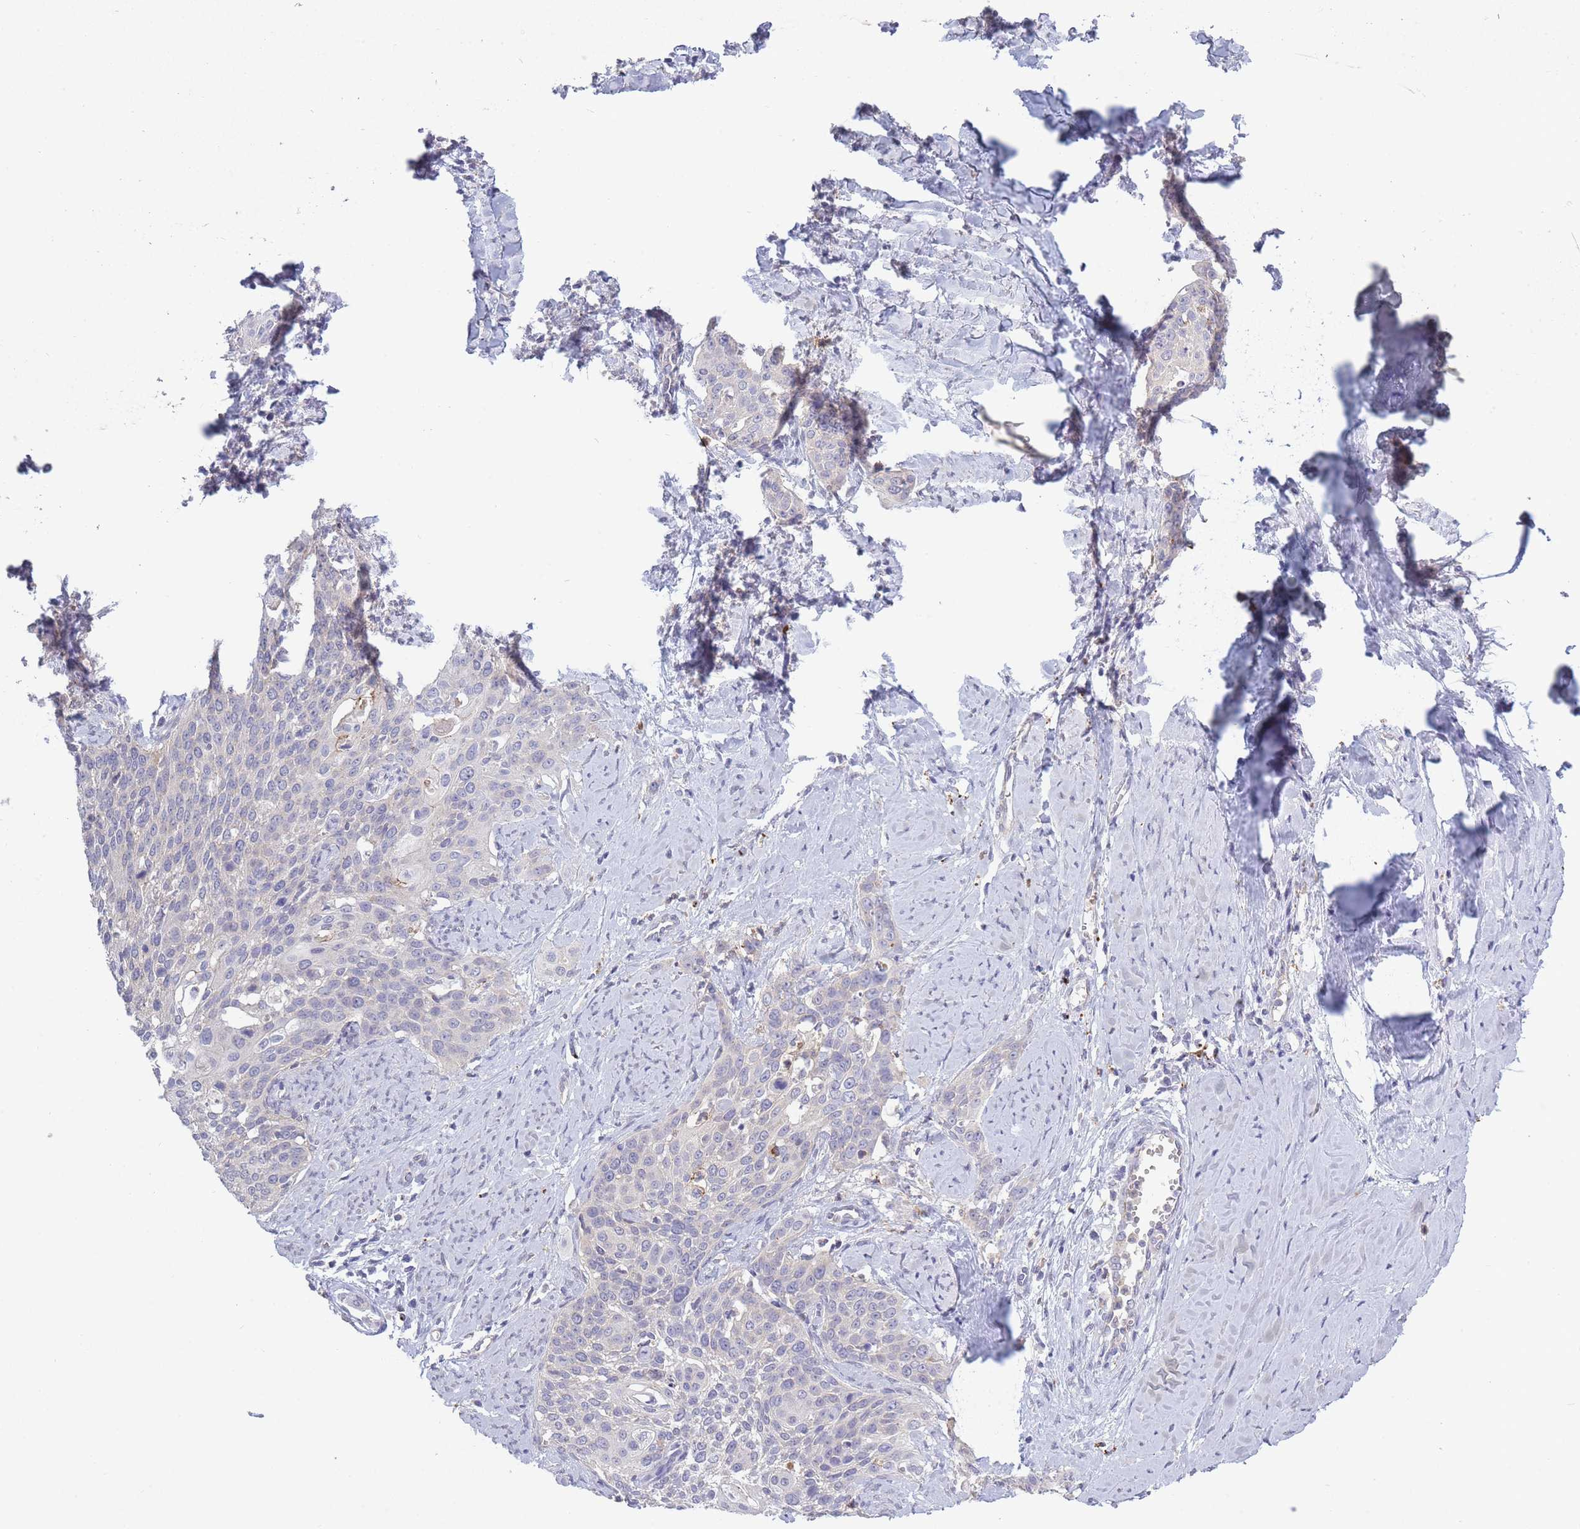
{"staining": {"intensity": "negative", "quantity": "none", "location": "none"}, "tissue": "cervical cancer", "cell_type": "Tumor cells", "image_type": "cancer", "snomed": [{"axis": "morphology", "description": "Squamous cell carcinoma, NOS"}, {"axis": "topography", "description": "Cervix"}], "caption": "Immunohistochemical staining of squamous cell carcinoma (cervical) exhibits no significant positivity in tumor cells.", "gene": "TRIM61", "patient": {"sex": "female", "age": 44}}